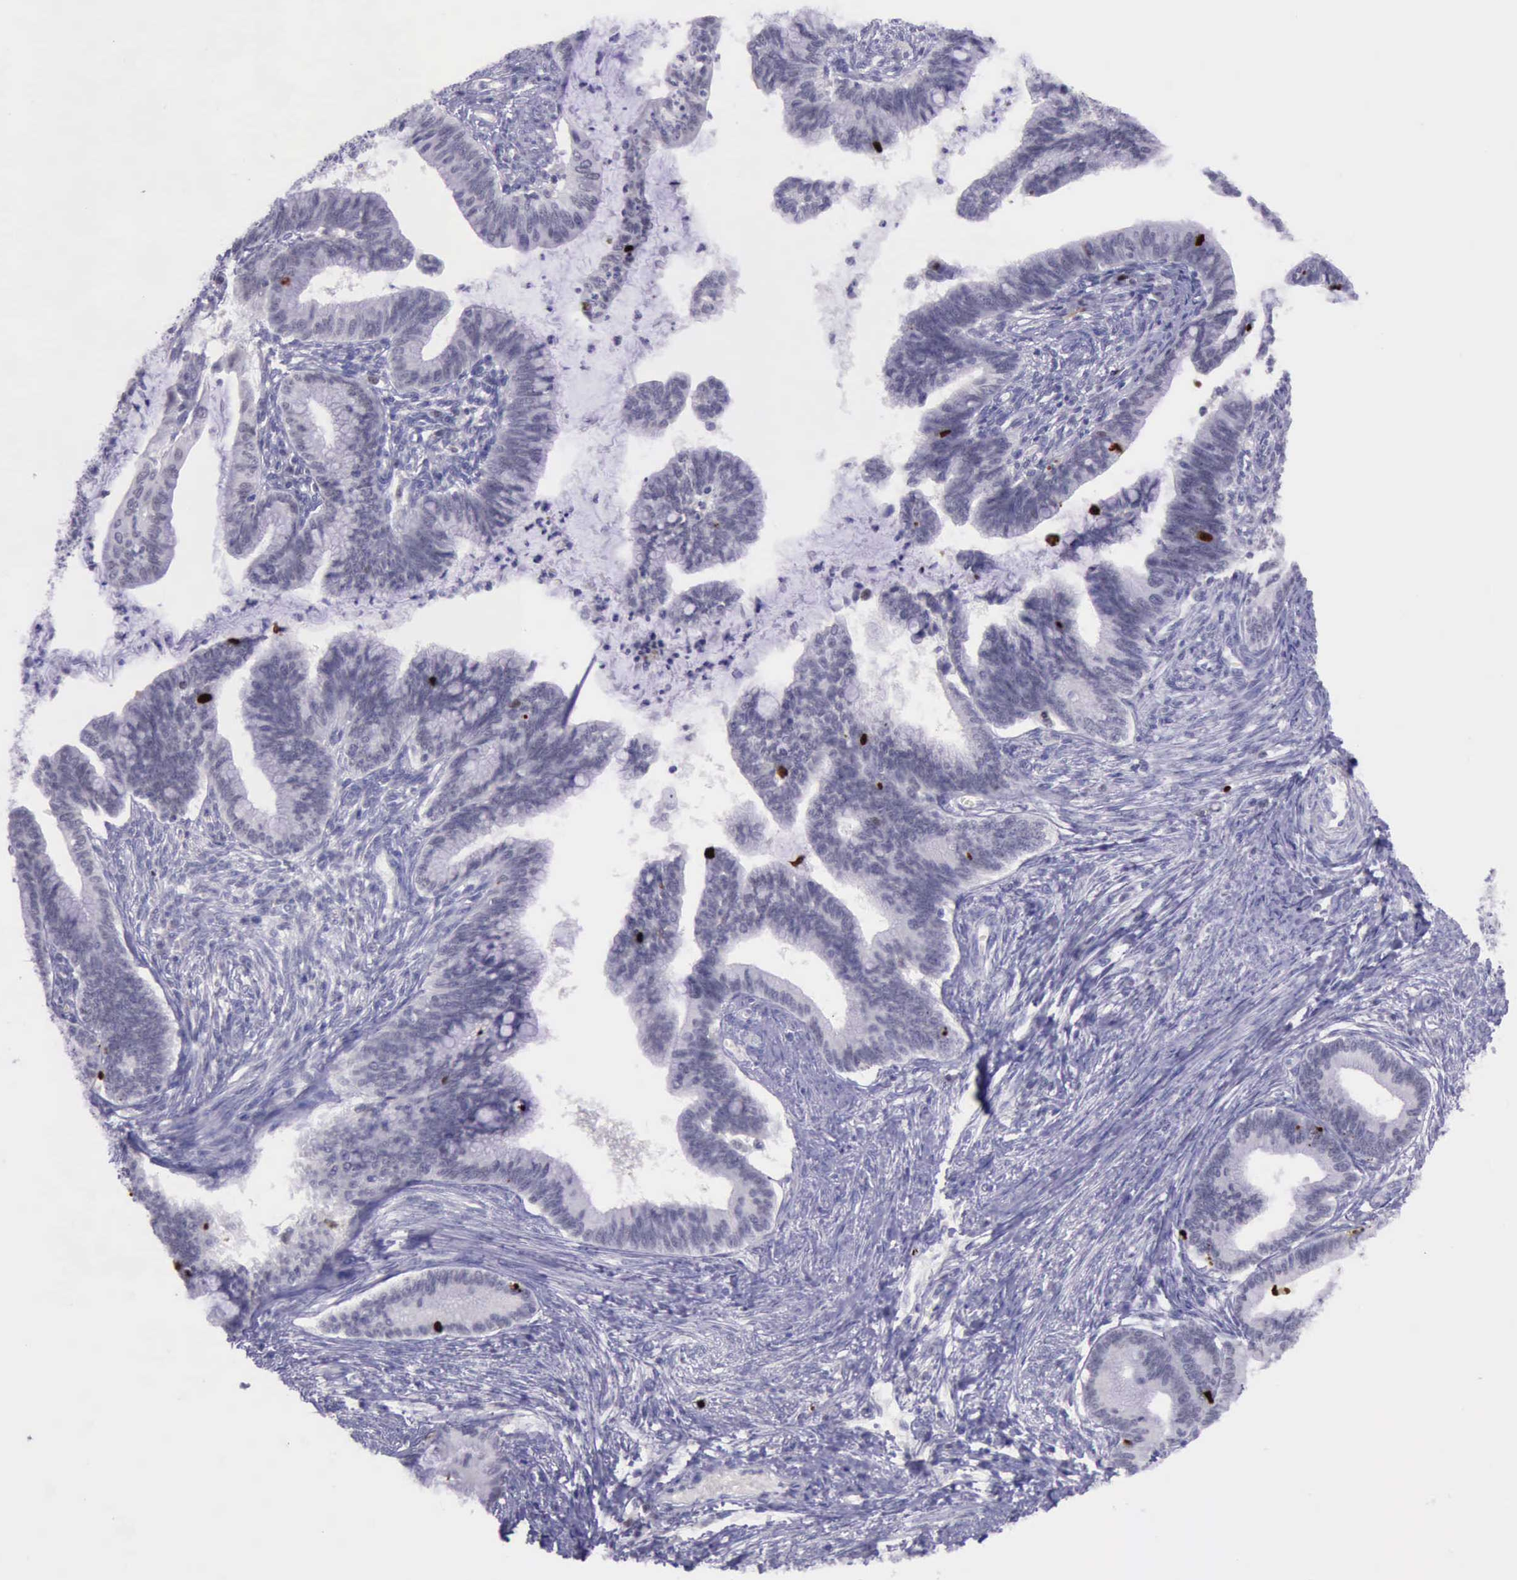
{"staining": {"intensity": "strong", "quantity": "<25%", "location": "nuclear"}, "tissue": "cervical cancer", "cell_type": "Tumor cells", "image_type": "cancer", "snomed": [{"axis": "morphology", "description": "Adenocarcinoma, NOS"}, {"axis": "topography", "description": "Cervix"}], "caption": "Immunohistochemical staining of human adenocarcinoma (cervical) demonstrates medium levels of strong nuclear protein positivity in approximately <25% of tumor cells.", "gene": "PARP1", "patient": {"sex": "female", "age": 36}}